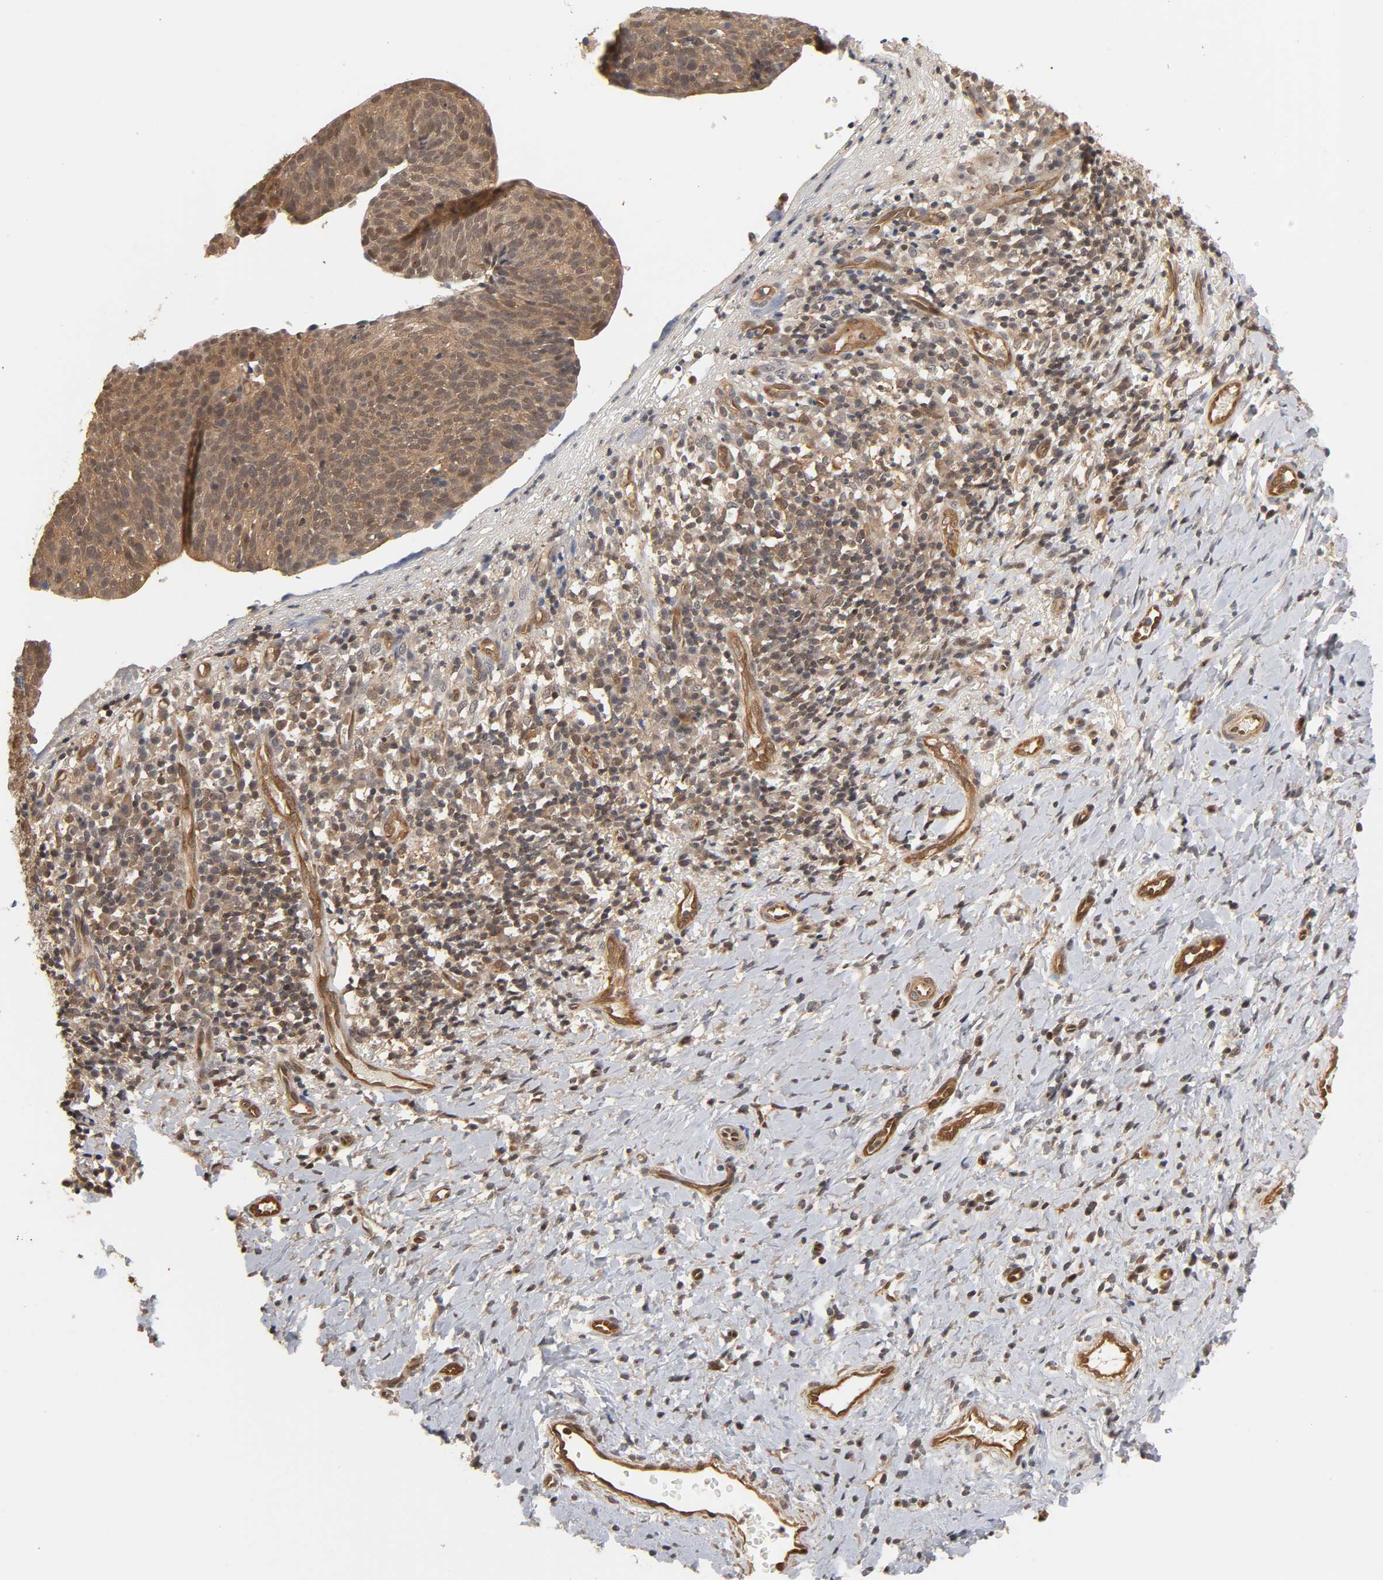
{"staining": {"intensity": "moderate", "quantity": ">75%", "location": "cytoplasmic/membranous,nuclear"}, "tissue": "cervical cancer", "cell_type": "Tumor cells", "image_type": "cancer", "snomed": [{"axis": "morphology", "description": "Normal tissue, NOS"}, {"axis": "morphology", "description": "Squamous cell carcinoma, NOS"}, {"axis": "topography", "description": "Cervix"}], "caption": "Cervical squamous cell carcinoma was stained to show a protein in brown. There is medium levels of moderate cytoplasmic/membranous and nuclear expression in approximately >75% of tumor cells. Ihc stains the protein of interest in brown and the nuclei are stained blue.", "gene": "CDC37", "patient": {"sex": "female", "age": 39}}